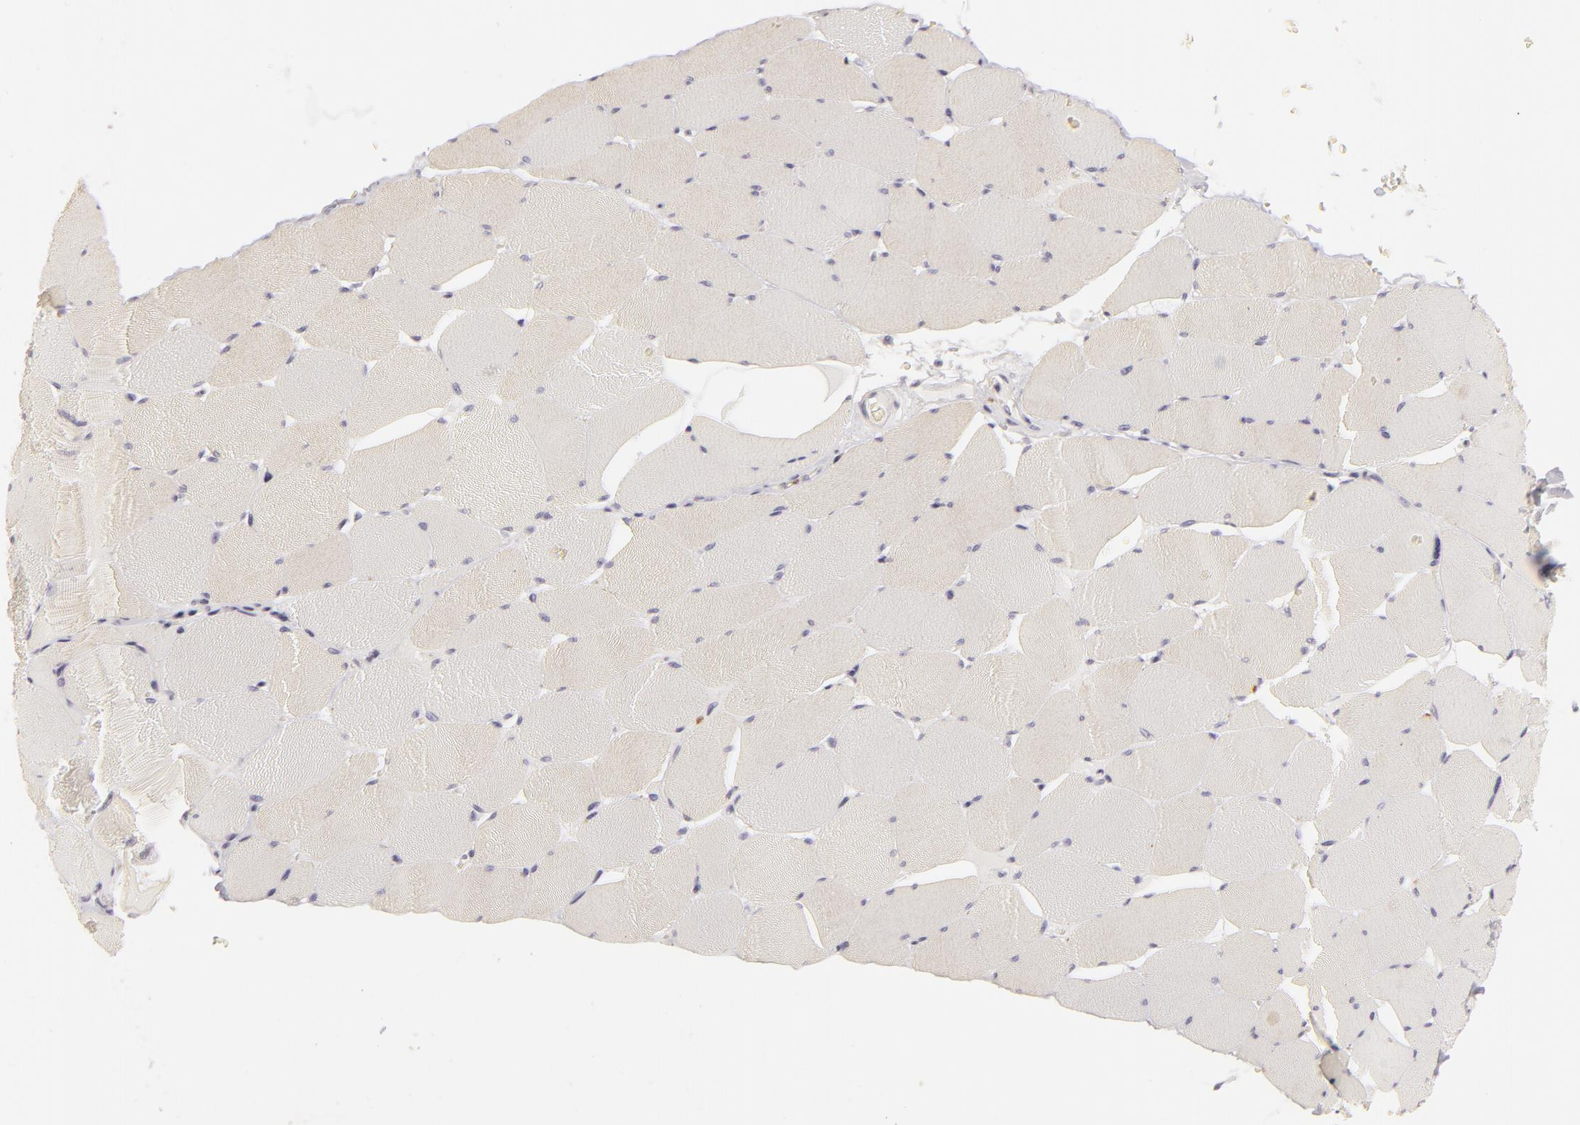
{"staining": {"intensity": "weak", "quantity": ">75%", "location": "cytoplasmic/membranous"}, "tissue": "skeletal muscle", "cell_type": "Myocytes", "image_type": "normal", "snomed": [{"axis": "morphology", "description": "Normal tissue, NOS"}, {"axis": "topography", "description": "Skeletal muscle"}], "caption": "This image exhibits immunohistochemistry (IHC) staining of unremarkable skeletal muscle, with low weak cytoplasmic/membranous positivity in approximately >75% of myocytes.", "gene": "APOBEC3G", "patient": {"sex": "male", "age": 62}}